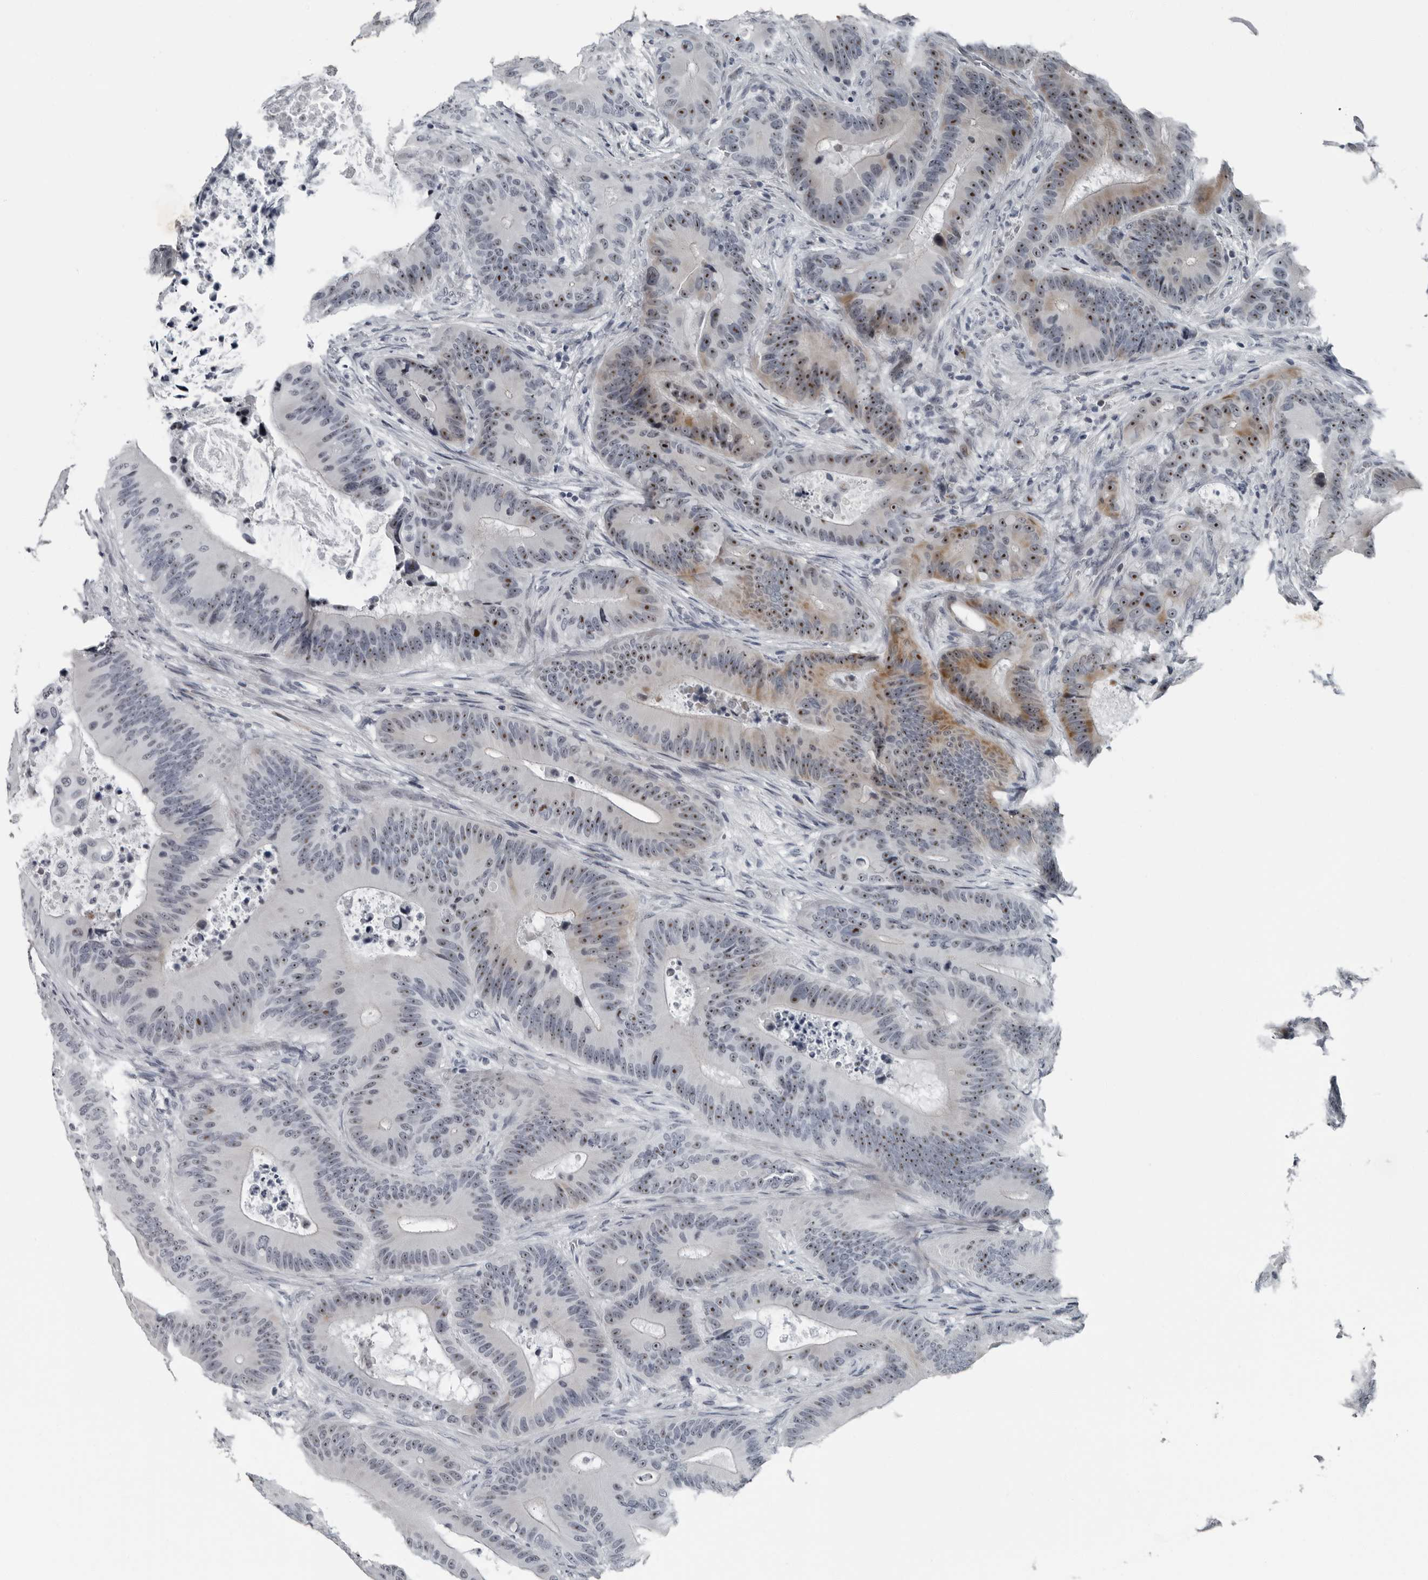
{"staining": {"intensity": "moderate", "quantity": ">75%", "location": "cytoplasmic/membranous,nuclear"}, "tissue": "colorectal cancer", "cell_type": "Tumor cells", "image_type": "cancer", "snomed": [{"axis": "morphology", "description": "Adenocarcinoma, NOS"}, {"axis": "topography", "description": "Colon"}], "caption": "Immunohistochemistry staining of colorectal cancer, which demonstrates medium levels of moderate cytoplasmic/membranous and nuclear positivity in about >75% of tumor cells indicating moderate cytoplasmic/membranous and nuclear protein staining. The staining was performed using DAB (3,3'-diaminobenzidine) (brown) for protein detection and nuclei were counterstained in hematoxylin (blue).", "gene": "PDCD11", "patient": {"sex": "male", "age": 83}}